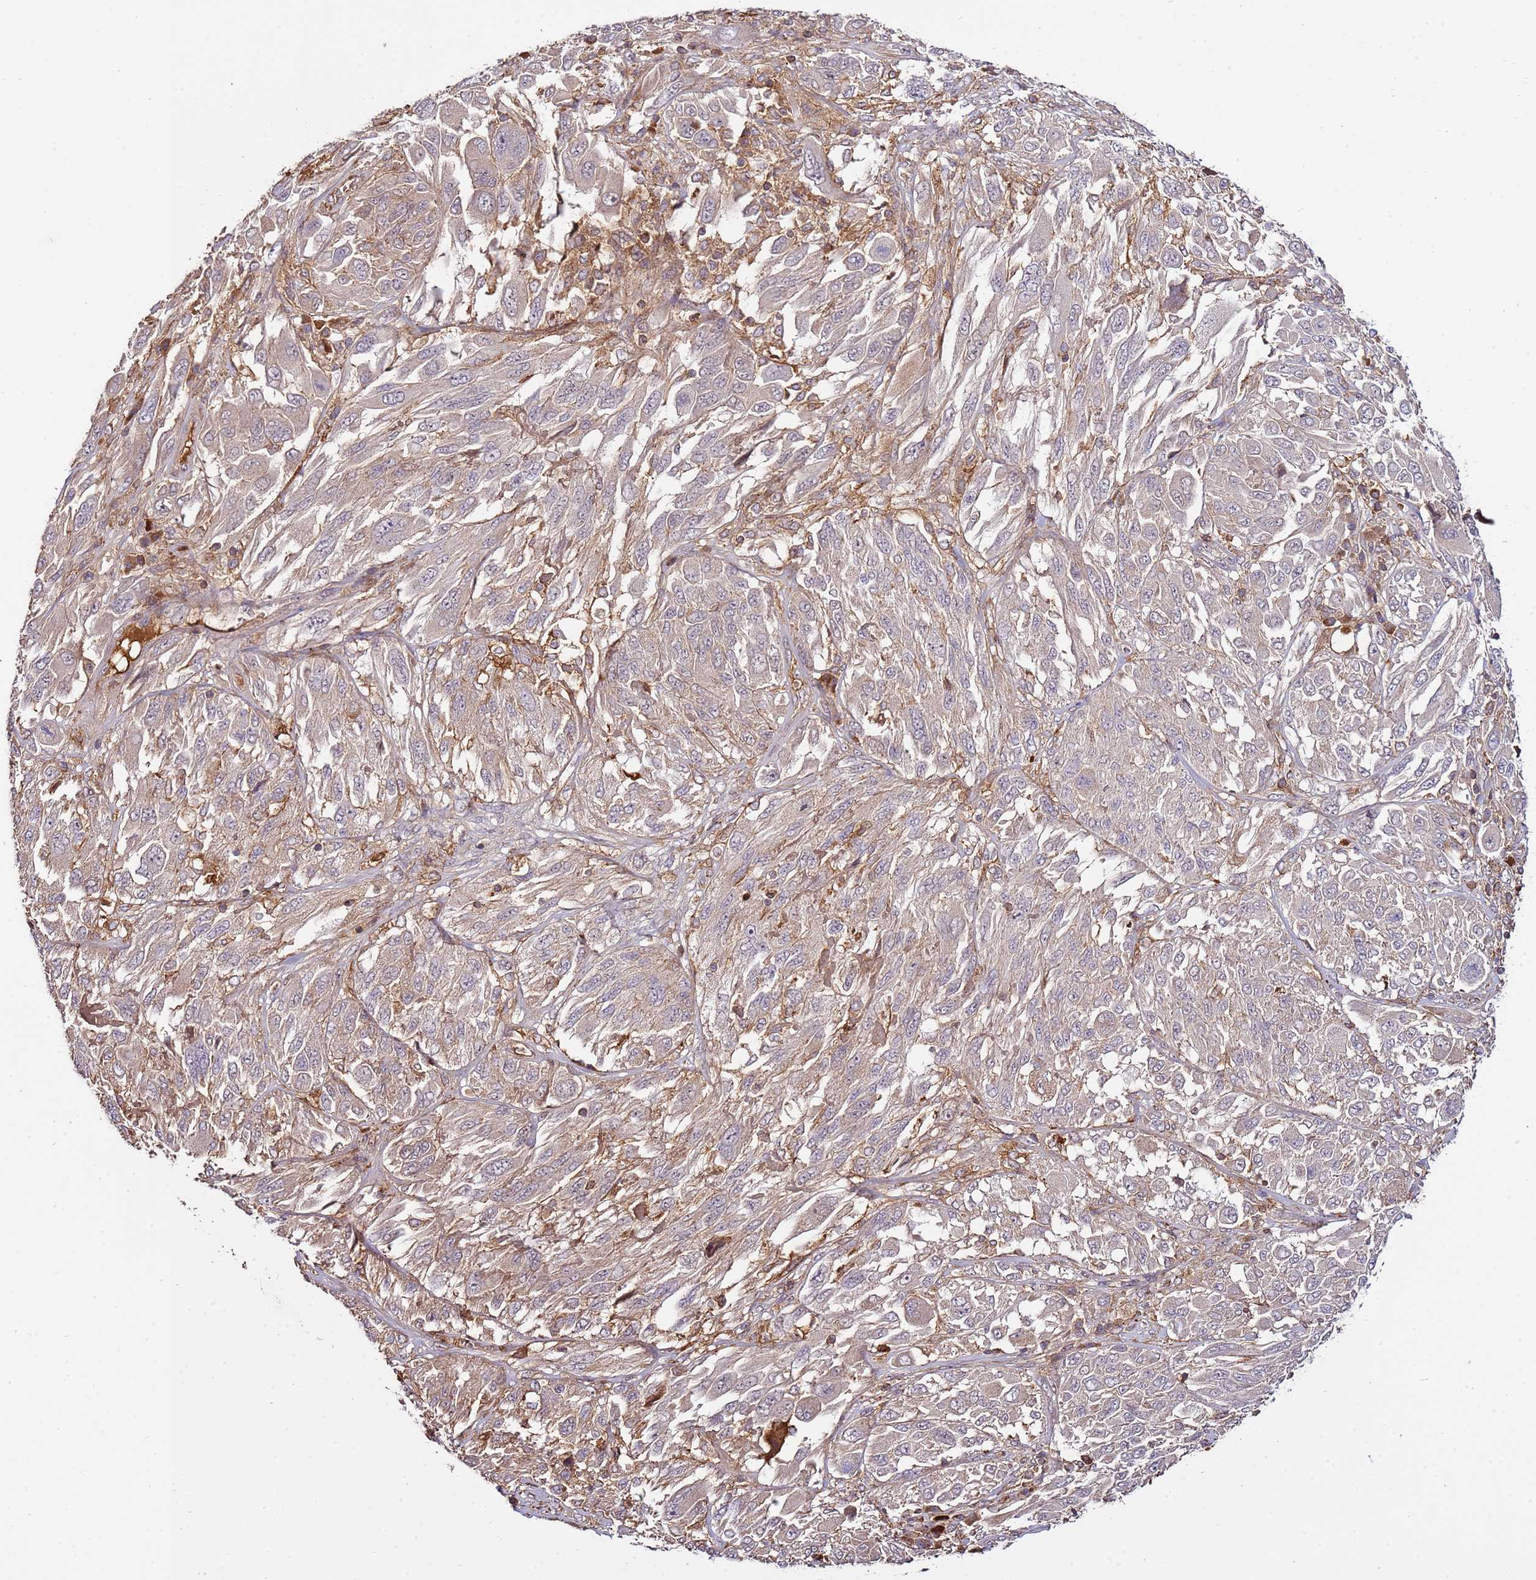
{"staining": {"intensity": "moderate", "quantity": ">75%", "location": "cytoplasmic/membranous"}, "tissue": "melanoma", "cell_type": "Tumor cells", "image_type": "cancer", "snomed": [{"axis": "morphology", "description": "Malignant melanoma, NOS"}, {"axis": "topography", "description": "Skin"}], "caption": "The histopathology image exhibits immunohistochemical staining of malignant melanoma. There is moderate cytoplasmic/membranous expression is identified in about >75% of tumor cells.", "gene": "ZNF624", "patient": {"sex": "female", "age": 91}}